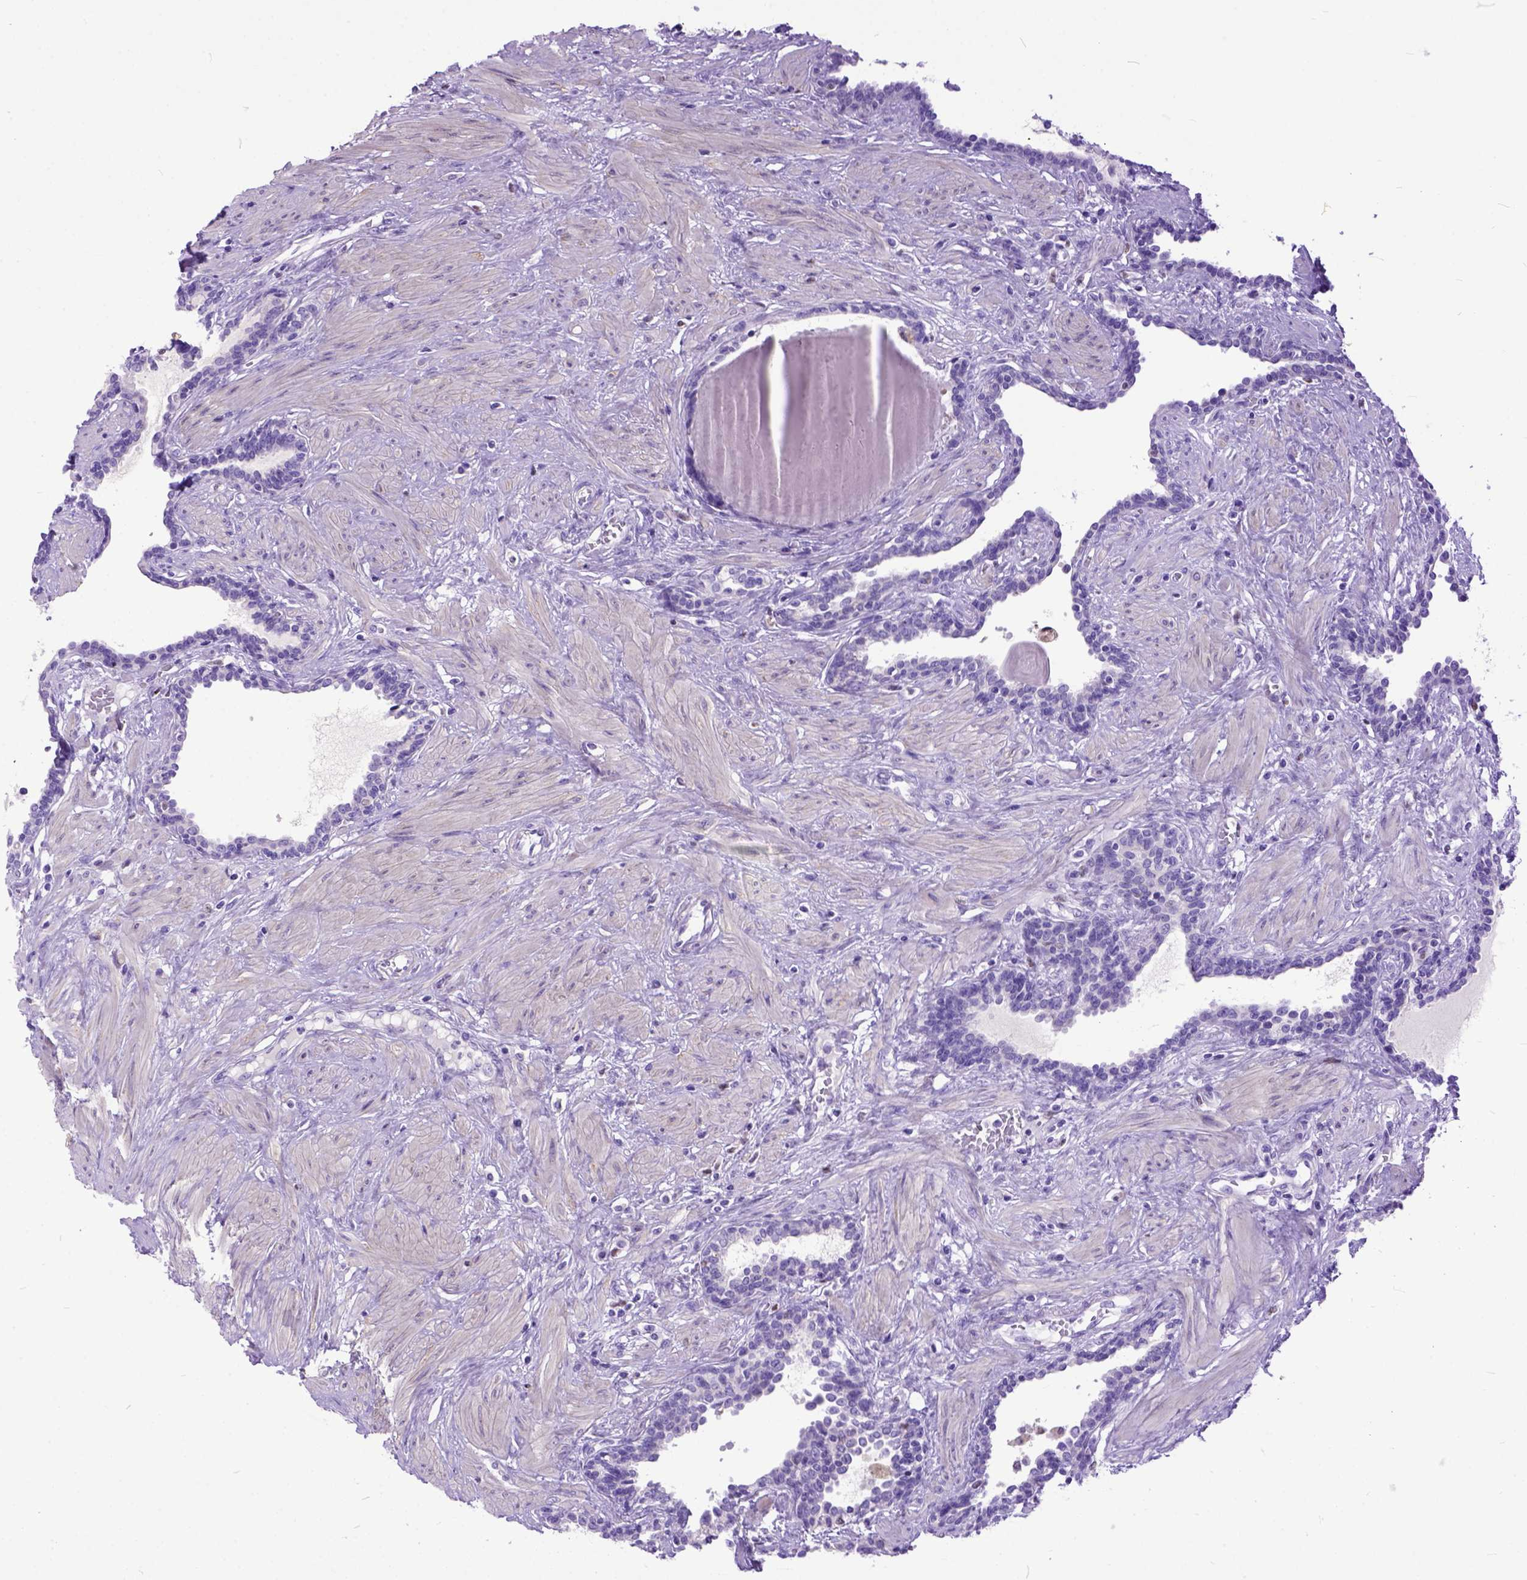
{"staining": {"intensity": "negative", "quantity": "none", "location": "none"}, "tissue": "prostate", "cell_type": "Glandular cells", "image_type": "normal", "snomed": [{"axis": "morphology", "description": "Normal tissue, NOS"}, {"axis": "topography", "description": "Prostate"}], "caption": "Immunohistochemistry micrograph of normal prostate: prostate stained with DAB reveals no significant protein positivity in glandular cells. (DAB immunohistochemistry (IHC), high magnification).", "gene": "CRB1", "patient": {"sex": "male", "age": 55}}